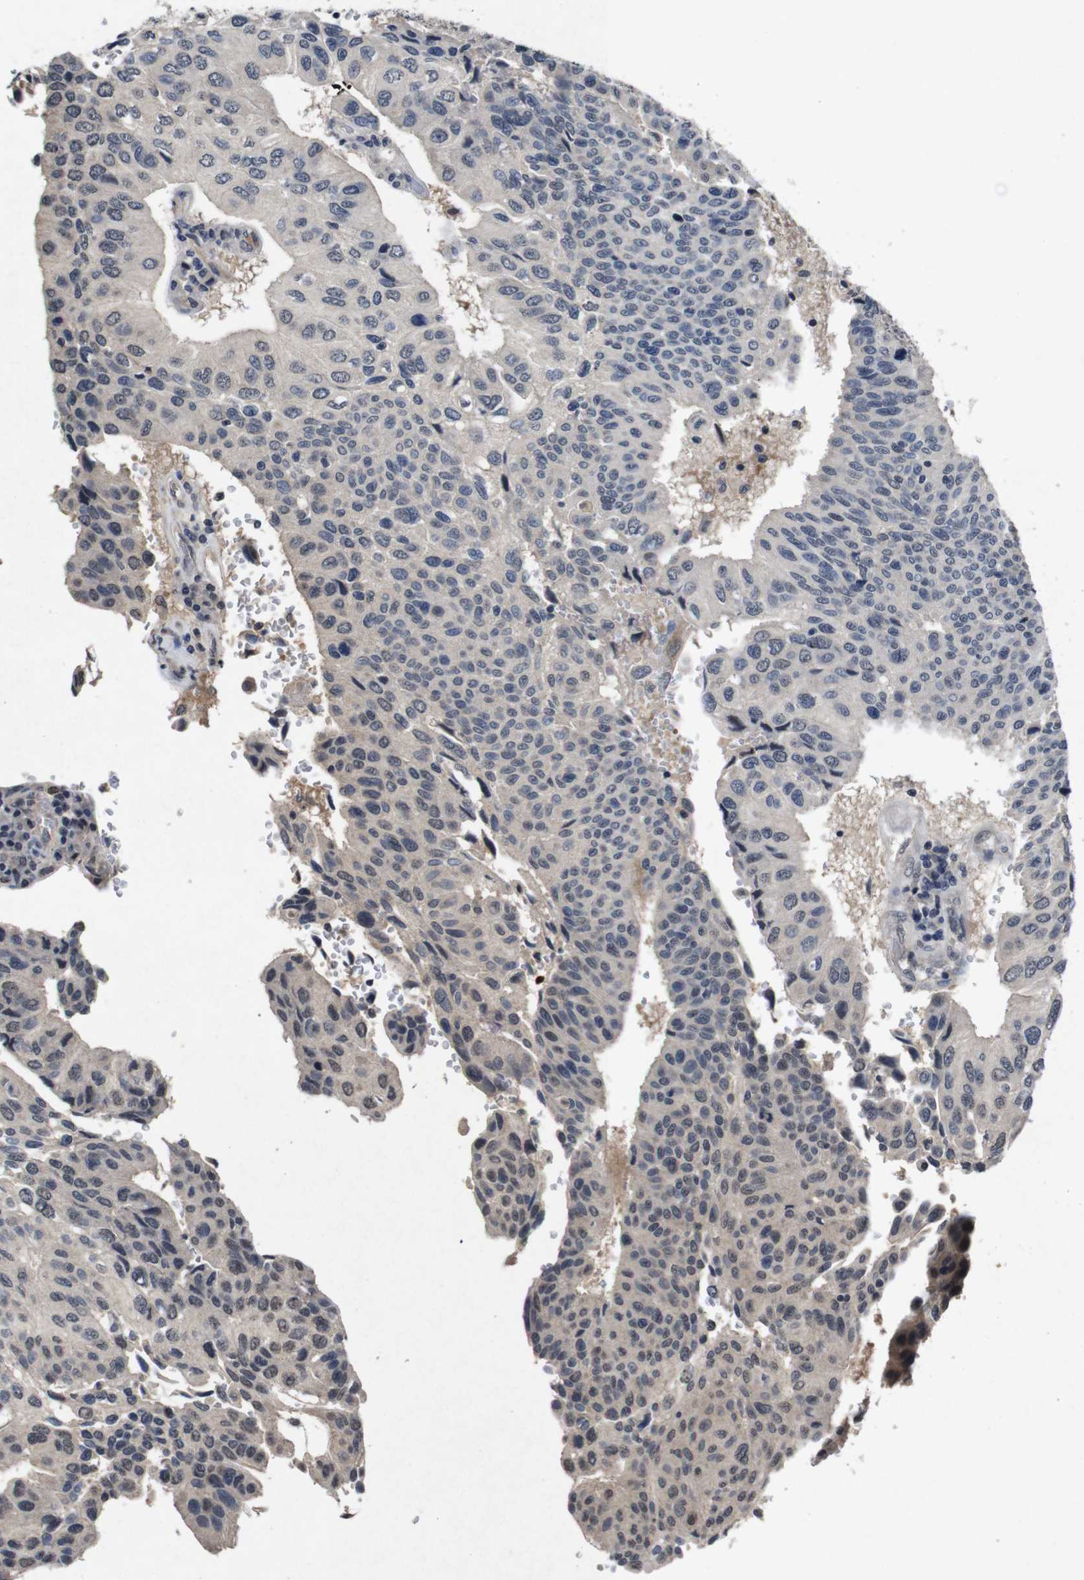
{"staining": {"intensity": "negative", "quantity": "none", "location": "none"}, "tissue": "urothelial cancer", "cell_type": "Tumor cells", "image_type": "cancer", "snomed": [{"axis": "morphology", "description": "Urothelial carcinoma, High grade"}, {"axis": "topography", "description": "Urinary bladder"}], "caption": "There is no significant expression in tumor cells of high-grade urothelial carcinoma.", "gene": "AKT3", "patient": {"sex": "male", "age": 66}}